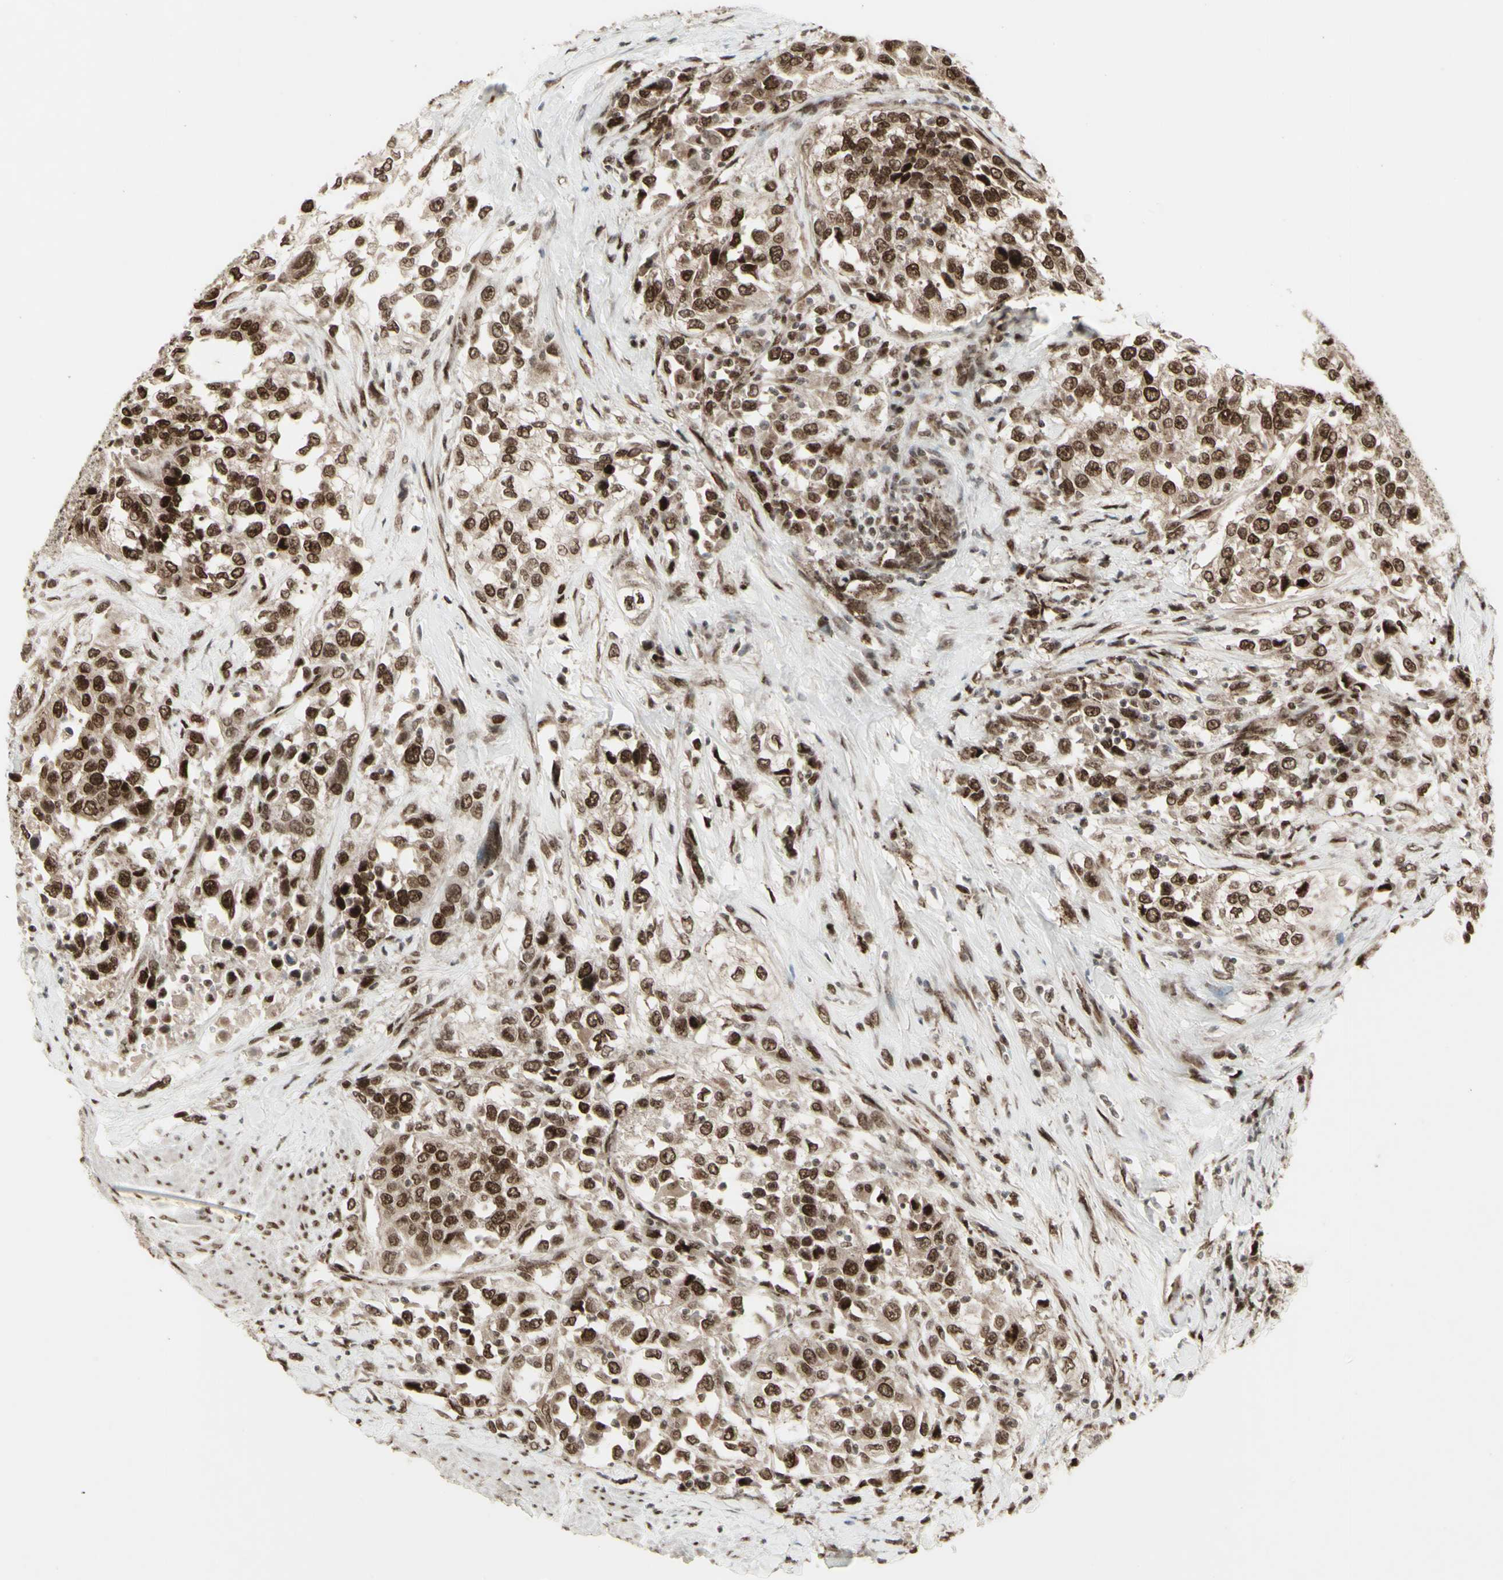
{"staining": {"intensity": "strong", "quantity": ">75%", "location": "cytoplasmic/membranous,nuclear"}, "tissue": "urothelial cancer", "cell_type": "Tumor cells", "image_type": "cancer", "snomed": [{"axis": "morphology", "description": "Urothelial carcinoma, High grade"}, {"axis": "topography", "description": "Urinary bladder"}], "caption": "Brown immunohistochemical staining in human urothelial cancer displays strong cytoplasmic/membranous and nuclear expression in about >75% of tumor cells. (DAB (3,3'-diaminobenzidine) IHC, brown staining for protein, blue staining for nuclei).", "gene": "CBX1", "patient": {"sex": "female", "age": 80}}